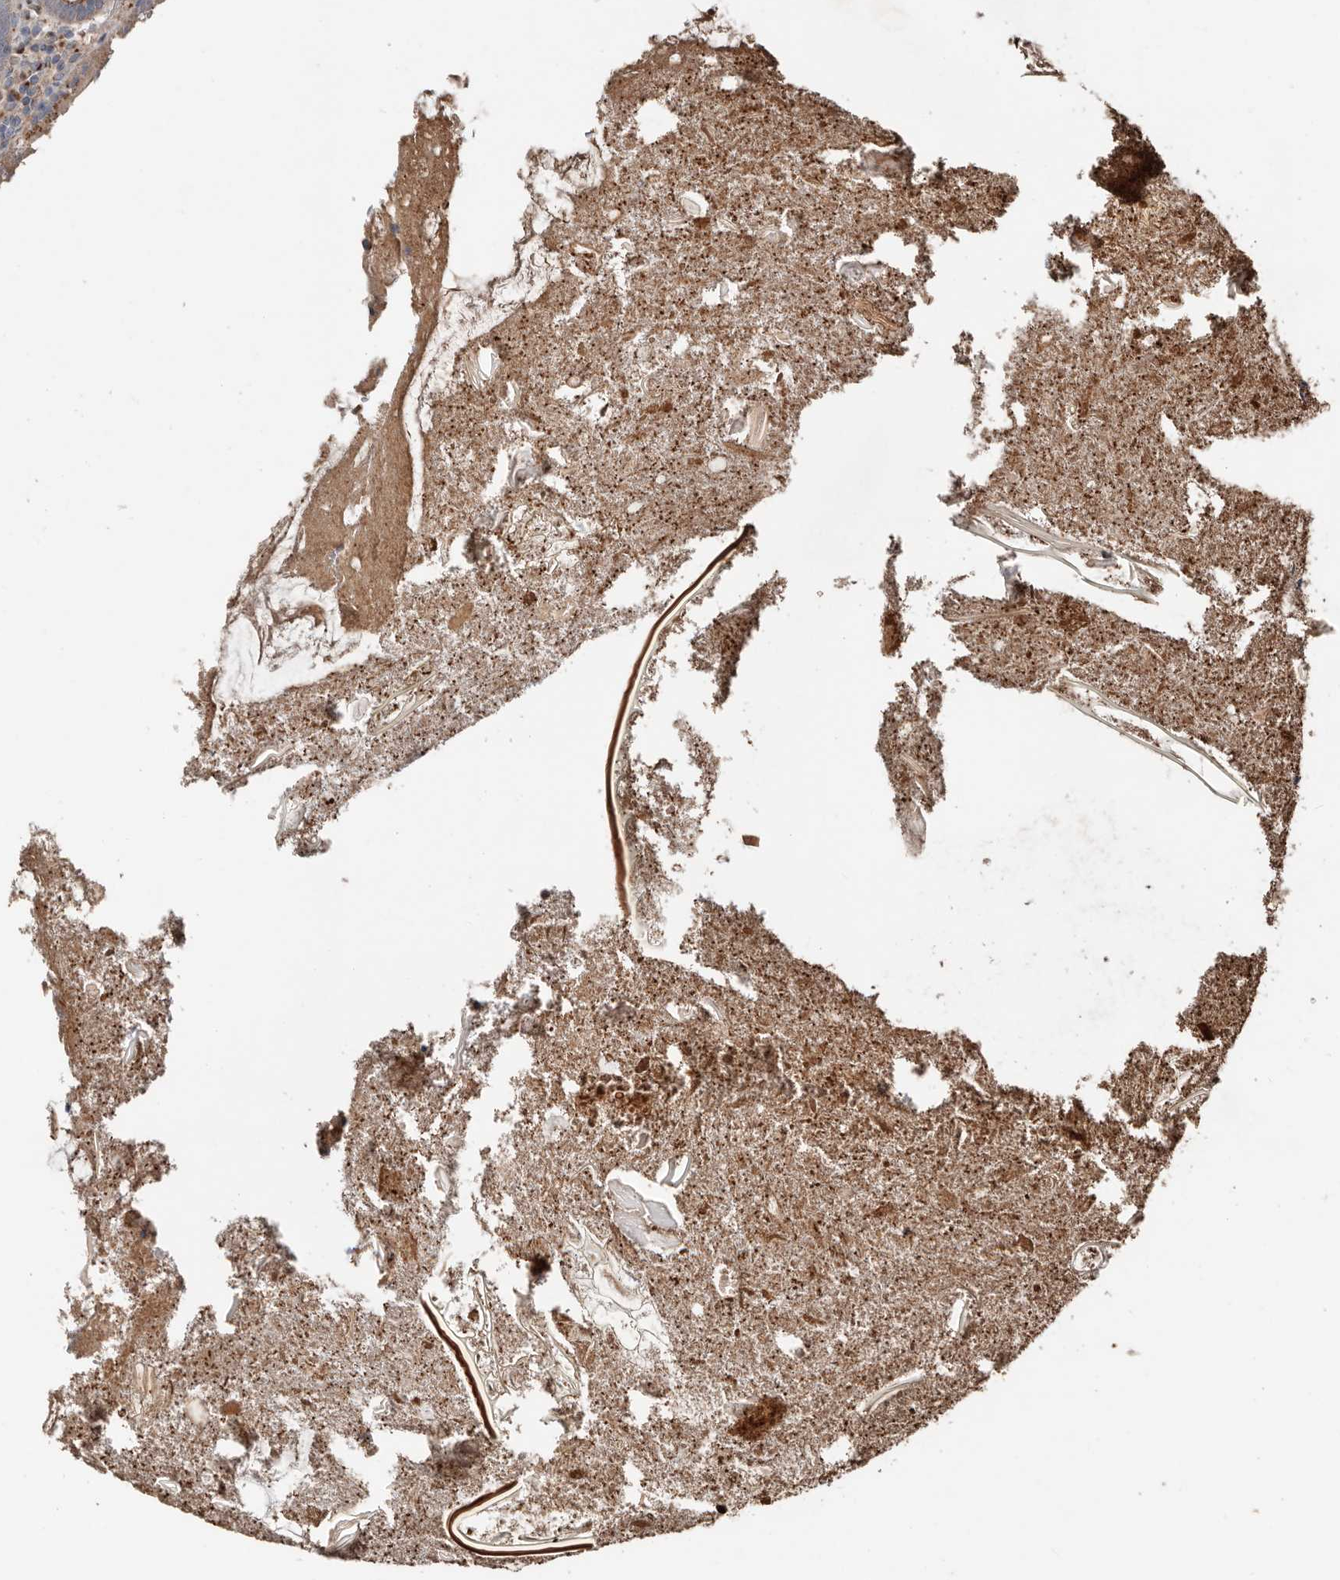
{"staining": {"intensity": "moderate", "quantity": ">75%", "location": "cytoplasmic/membranous"}, "tissue": "appendix", "cell_type": "Glandular cells", "image_type": "normal", "snomed": [{"axis": "morphology", "description": "Normal tissue, NOS"}, {"axis": "topography", "description": "Appendix"}], "caption": "Protein staining of benign appendix reveals moderate cytoplasmic/membranous positivity in approximately >75% of glandular cells. Using DAB (3,3'-diaminobenzidine) (brown) and hematoxylin (blue) stains, captured at high magnification using brightfield microscopy.", "gene": "COG1", "patient": {"sex": "female", "age": 17}}